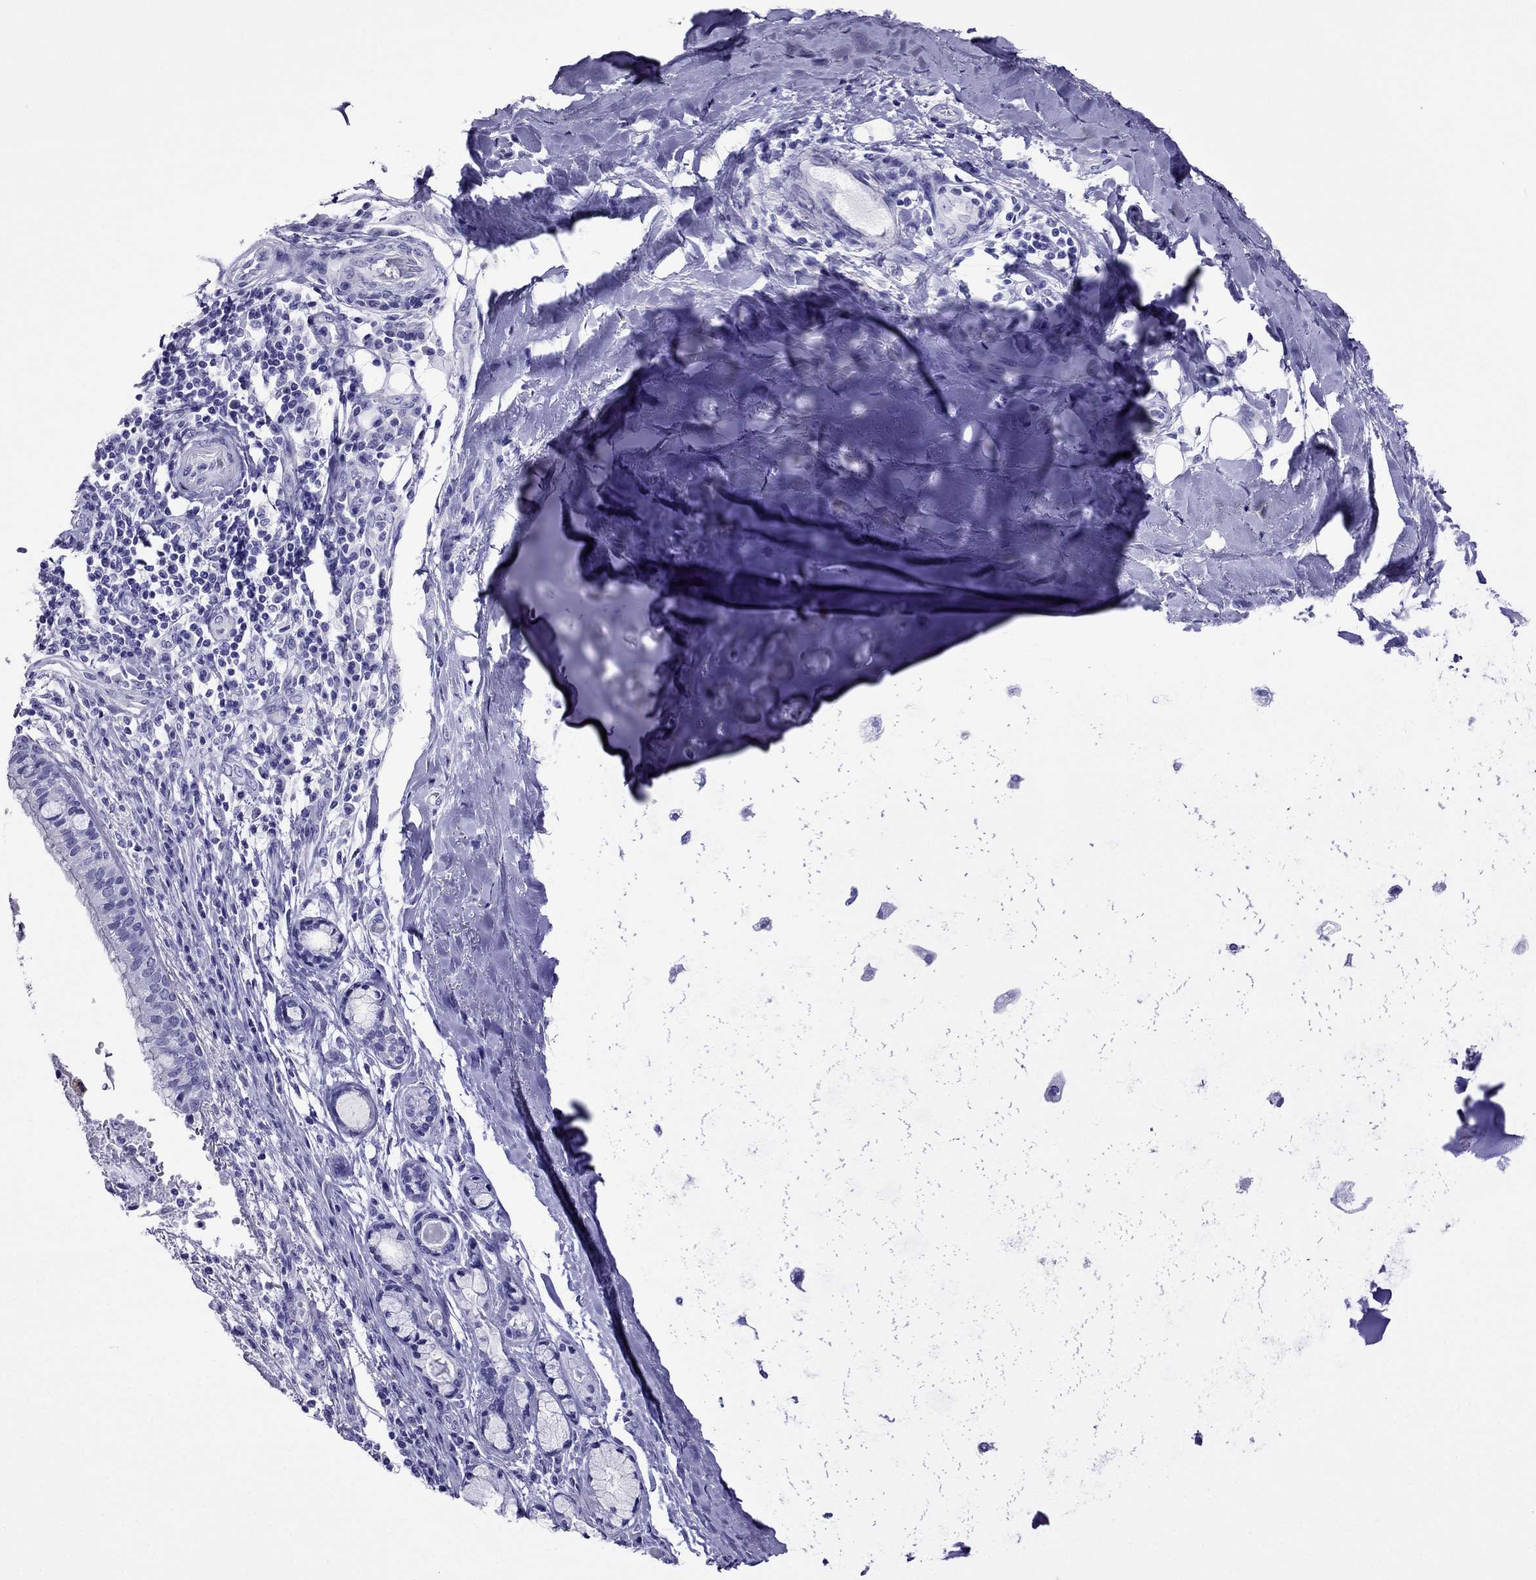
{"staining": {"intensity": "negative", "quantity": "none", "location": "none"}, "tissue": "bronchus", "cell_type": "Respiratory epithelial cells", "image_type": "normal", "snomed": [{"axis": "morphology", "description": "Normal tissue, NOS"}, {"axis": "morphology", "description": "Squamous cell carcinoma, NOS"}, {"axis": "topography", "description": "Bronchus"}, {"axis": "topography", "description": "Lung"}], "caption": "High magnification brightfield microscopy of normal bronchus stained with DAB (brown) and counterstained with hematoxylin (blue): respiratory epithelial cells show no significant staining. (Immunohistochemistry, brightfield microscopy, high magnification).", "gene": "CRYBA1", "patient": {"sex": "male", "age": 69}}